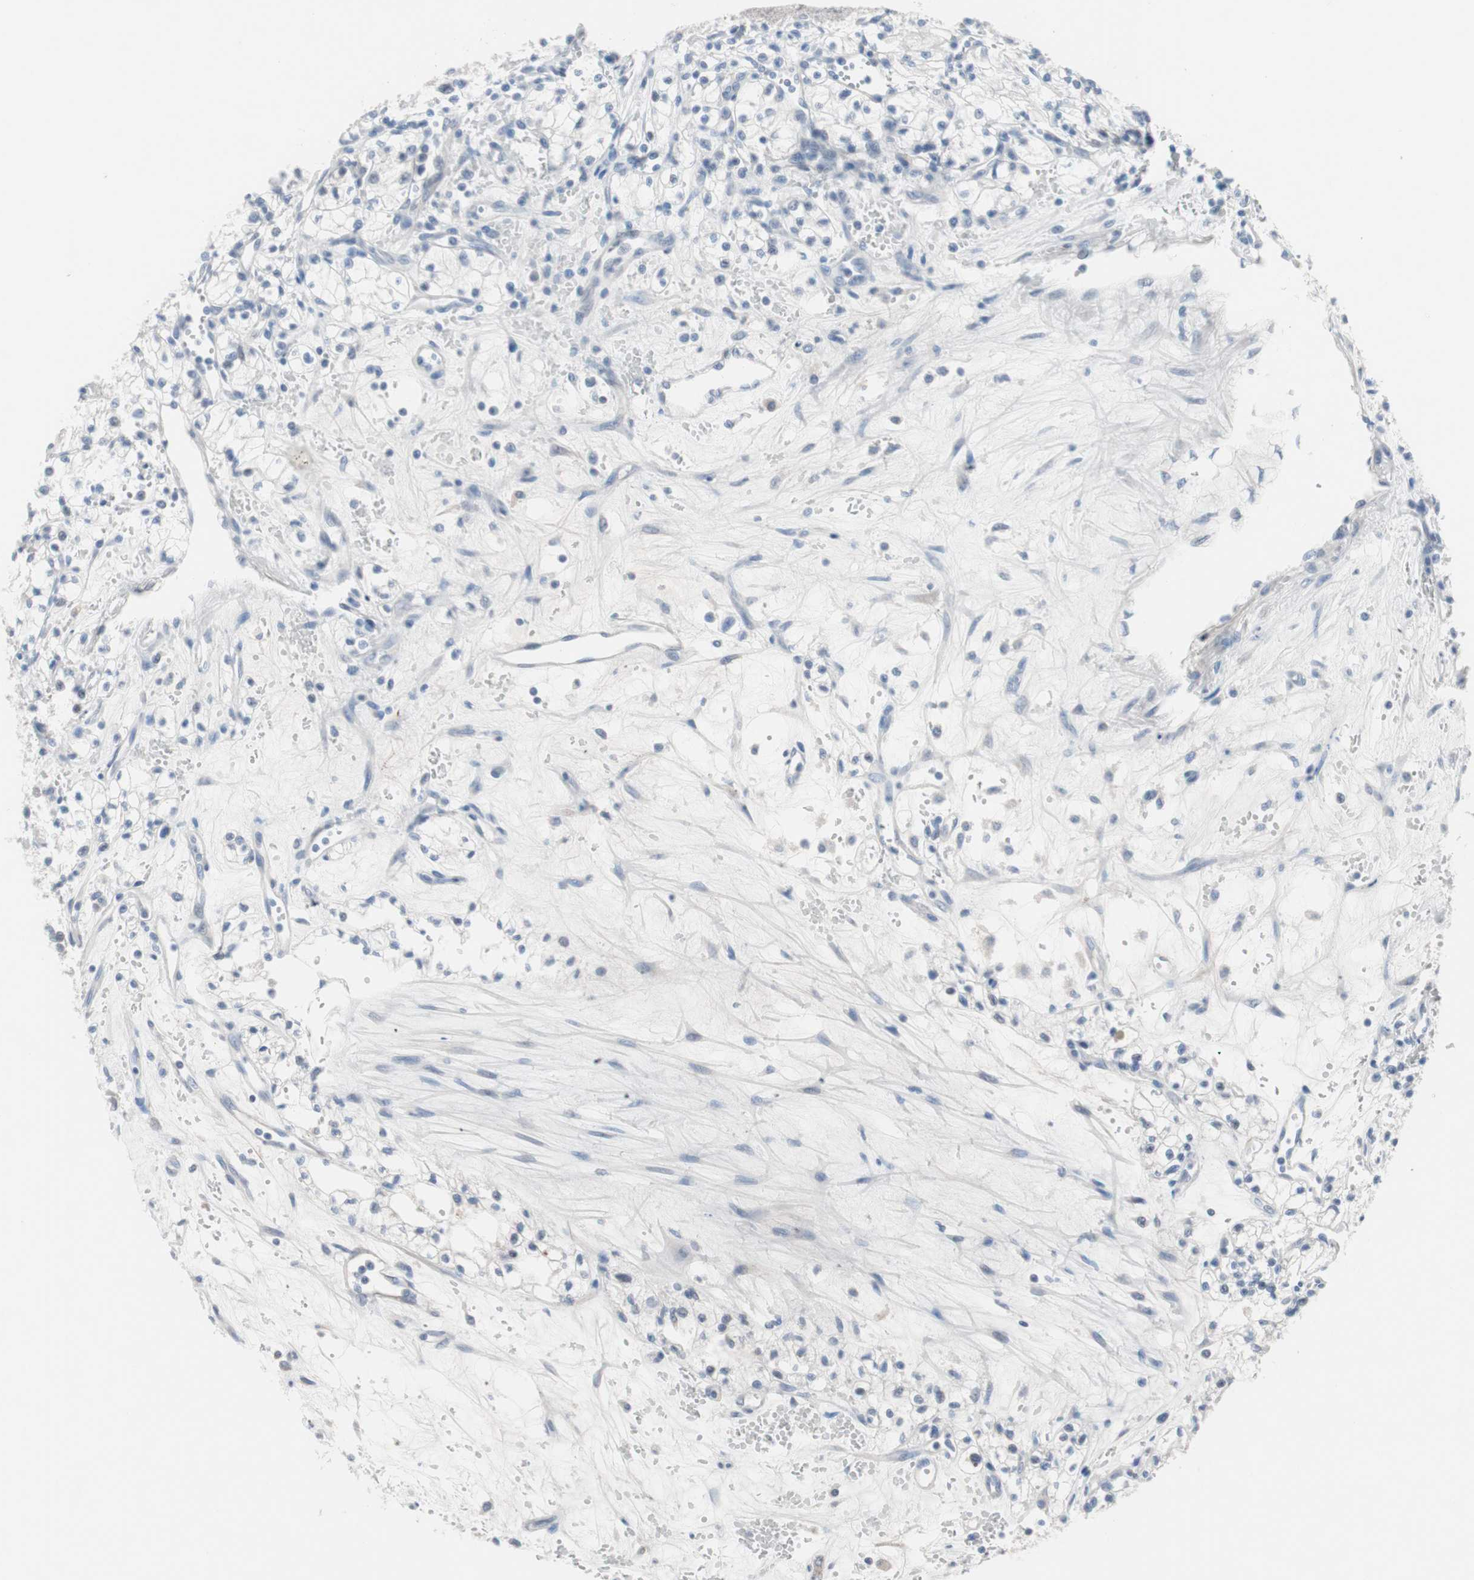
{"staining": {"intensity": "negative", "quantity": "none", "location": "none"}, "tissue": "renal cancer", "cell_type": "Tumor cells", "image_type": "cancer", "snomed": [{"axis": "morphology", "description": "Normal tissue, NOS"}, {"axis": "morphology", "description": "Adenocarcinoma, NOS"}, {"axis": "topography", "description": "Kidney"}], "caption": "This is an IHC micrograph of renal cancer (adenocarcinoma). There is no expression in tumor cells.", "gene": "ULBP1", "patient": {"sex": "male", "age": 59}}